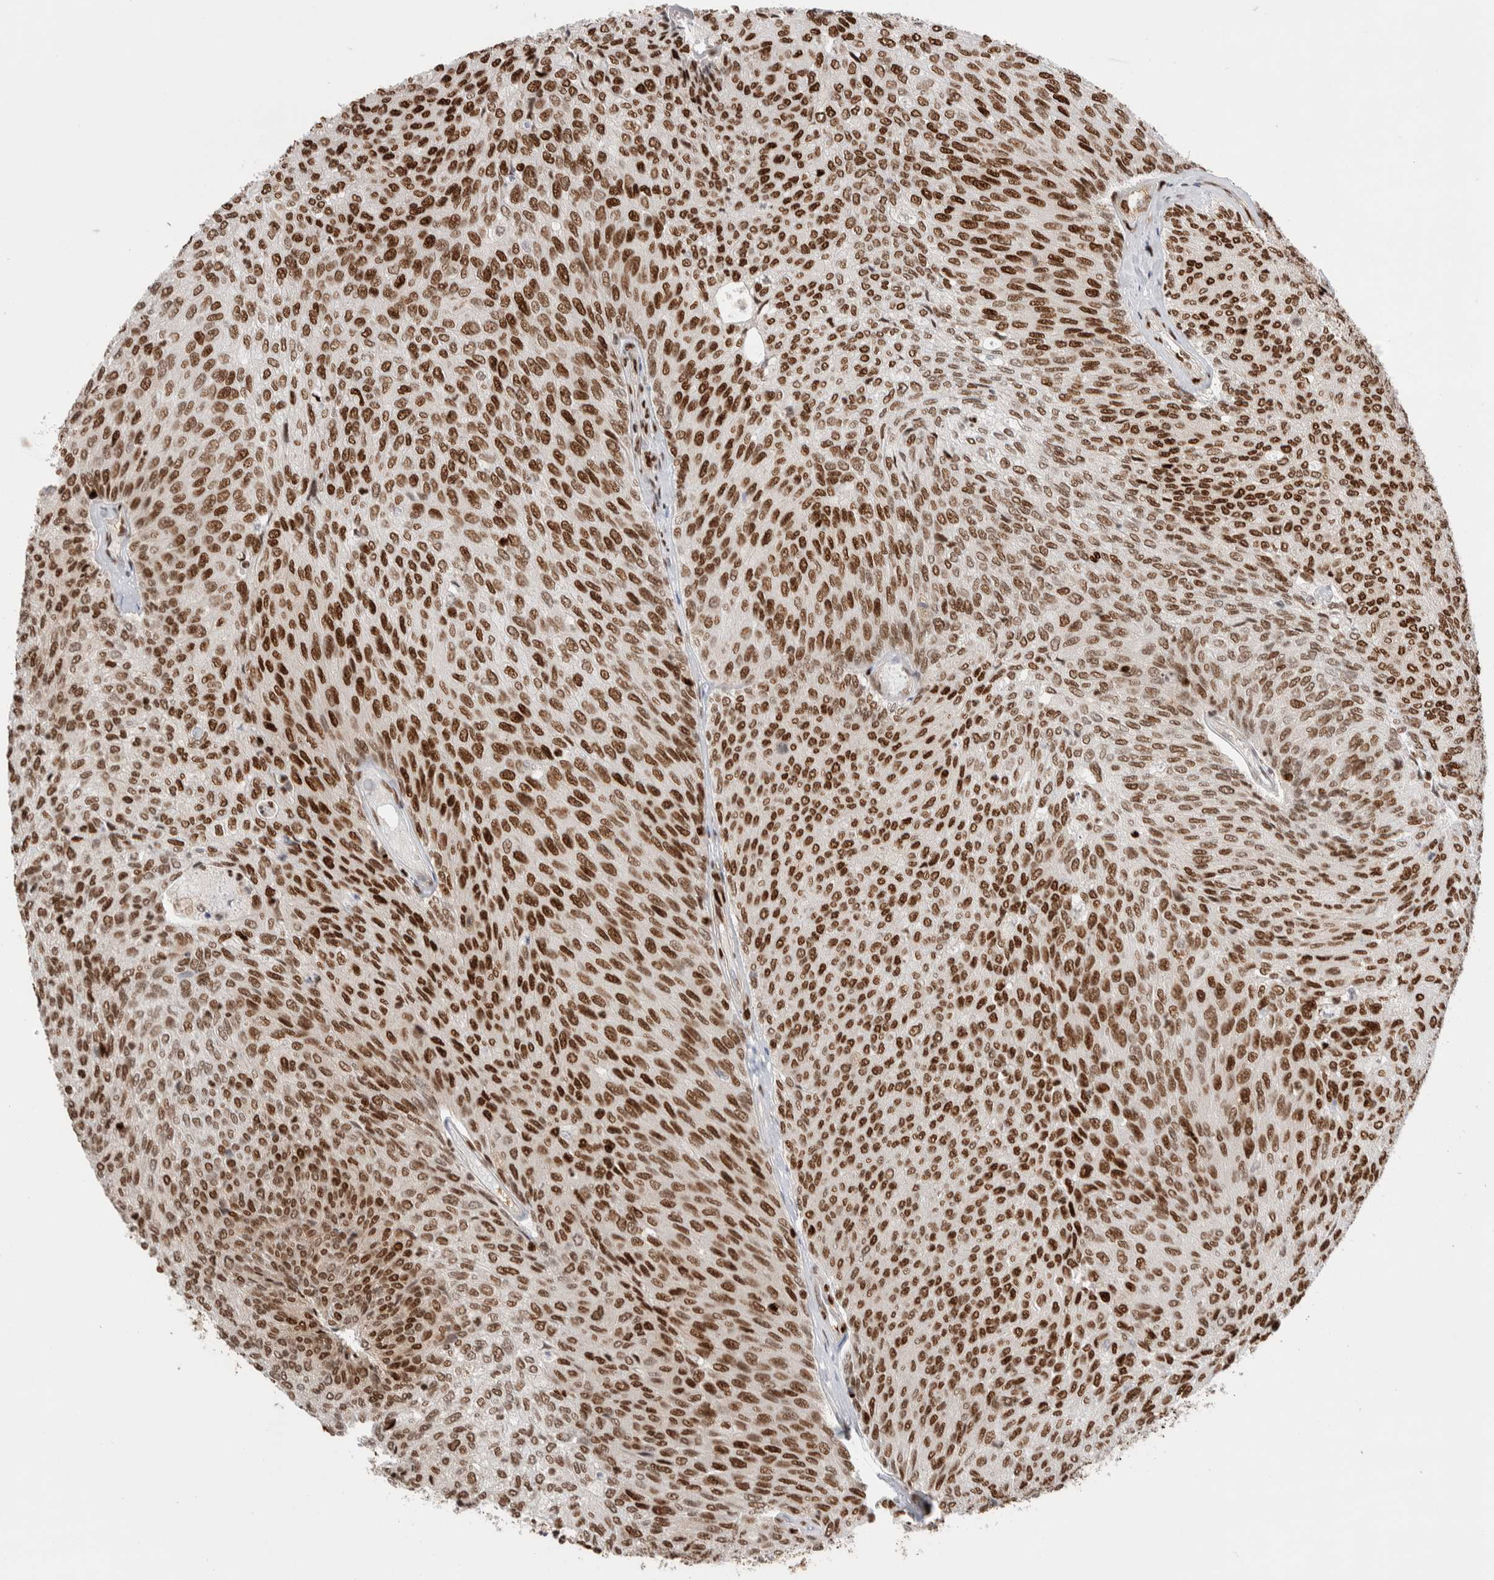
{"staining": {"intensity": "strong", "quantity": ">75%", "location": "nuclear"}, "tissue": "urothelial cancer", "cell_type": "Tumor cells", "image_type": "cancer", "snomed": [{"axis": "morphology", "description": "Urothelial carcinoma, Low grade"}, {"axis": "topography", "description": "Urinary bladder"}], "caption": "The histopathology image shows staining of urothelial carcinoma (low-grade), revealing strong nuclear protein expression (brown color) within tumor cells.", "gene": "RNASEK-C17orf49", "patient": {"sex": "female", "age": 79}}